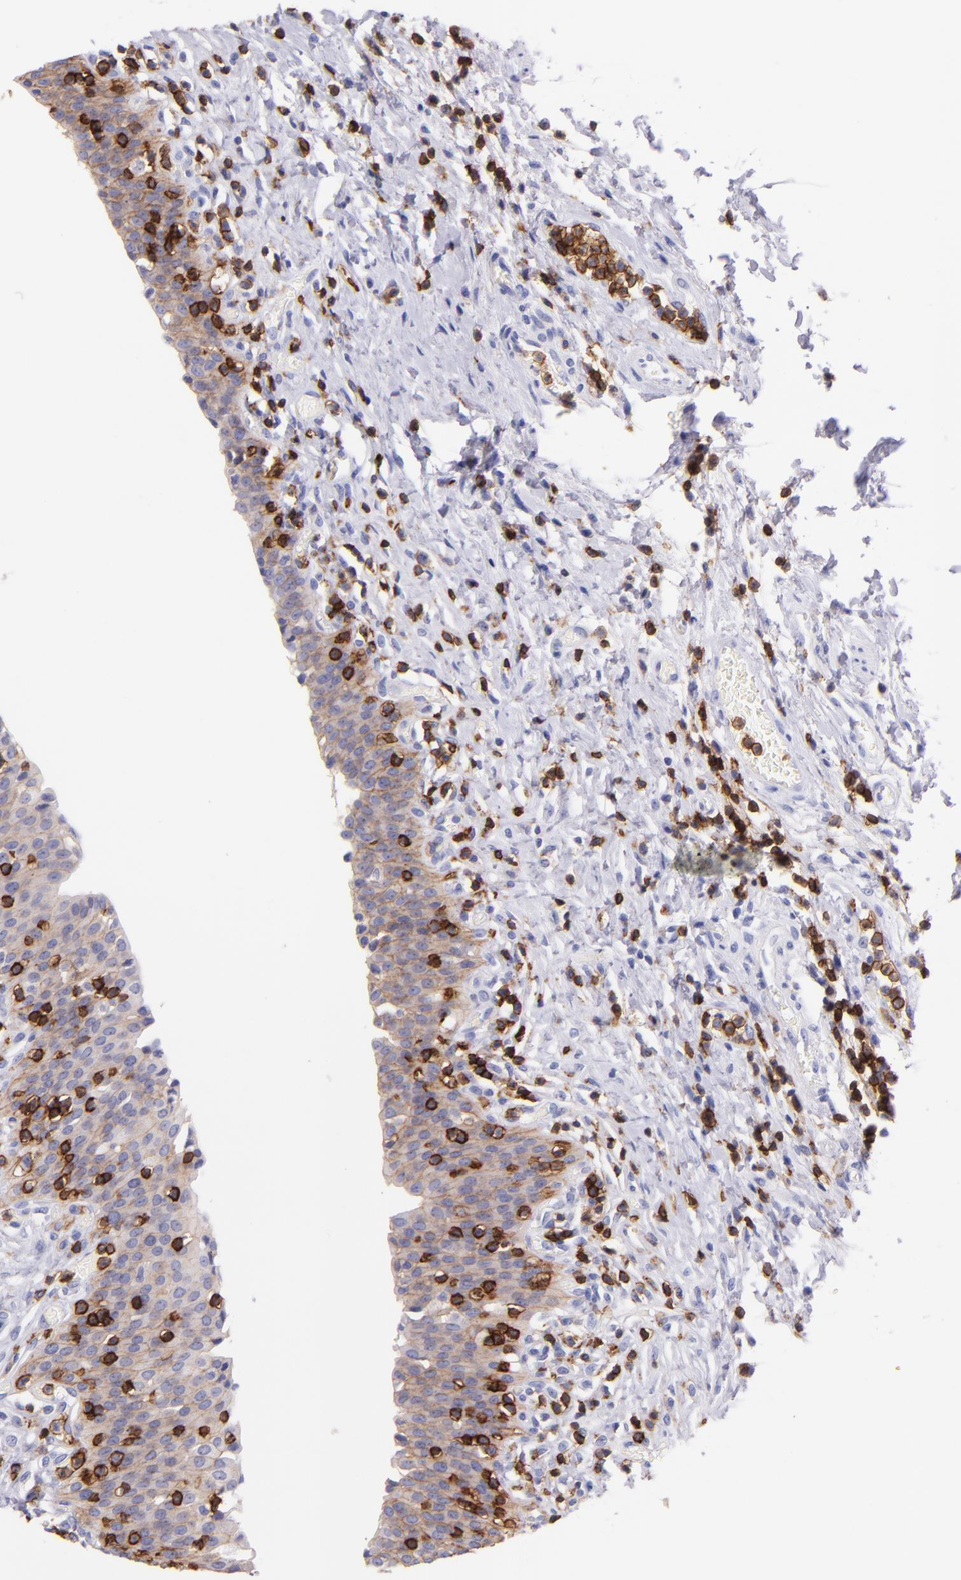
{"staining": {"intensity": "weak", "quantity": ">75%", "location": "cytoplasmic/membranous"}, "tissue": "urinary bladder", "cell_type": "Urothelial cells", "image_type": "normal", "snomed": [{"axis": "morphology", "description": "Normal tissue, NOS"}, {"axis": "topography", "description": "Urinary bladder"}], "caption": "Weak cytoplasmic/membranous protein positivity is appreciated in approximately >75% of urothelial cells in urinary bladder.", "gene": "SPN", "patient": {"sex": "male", "age": 51}}